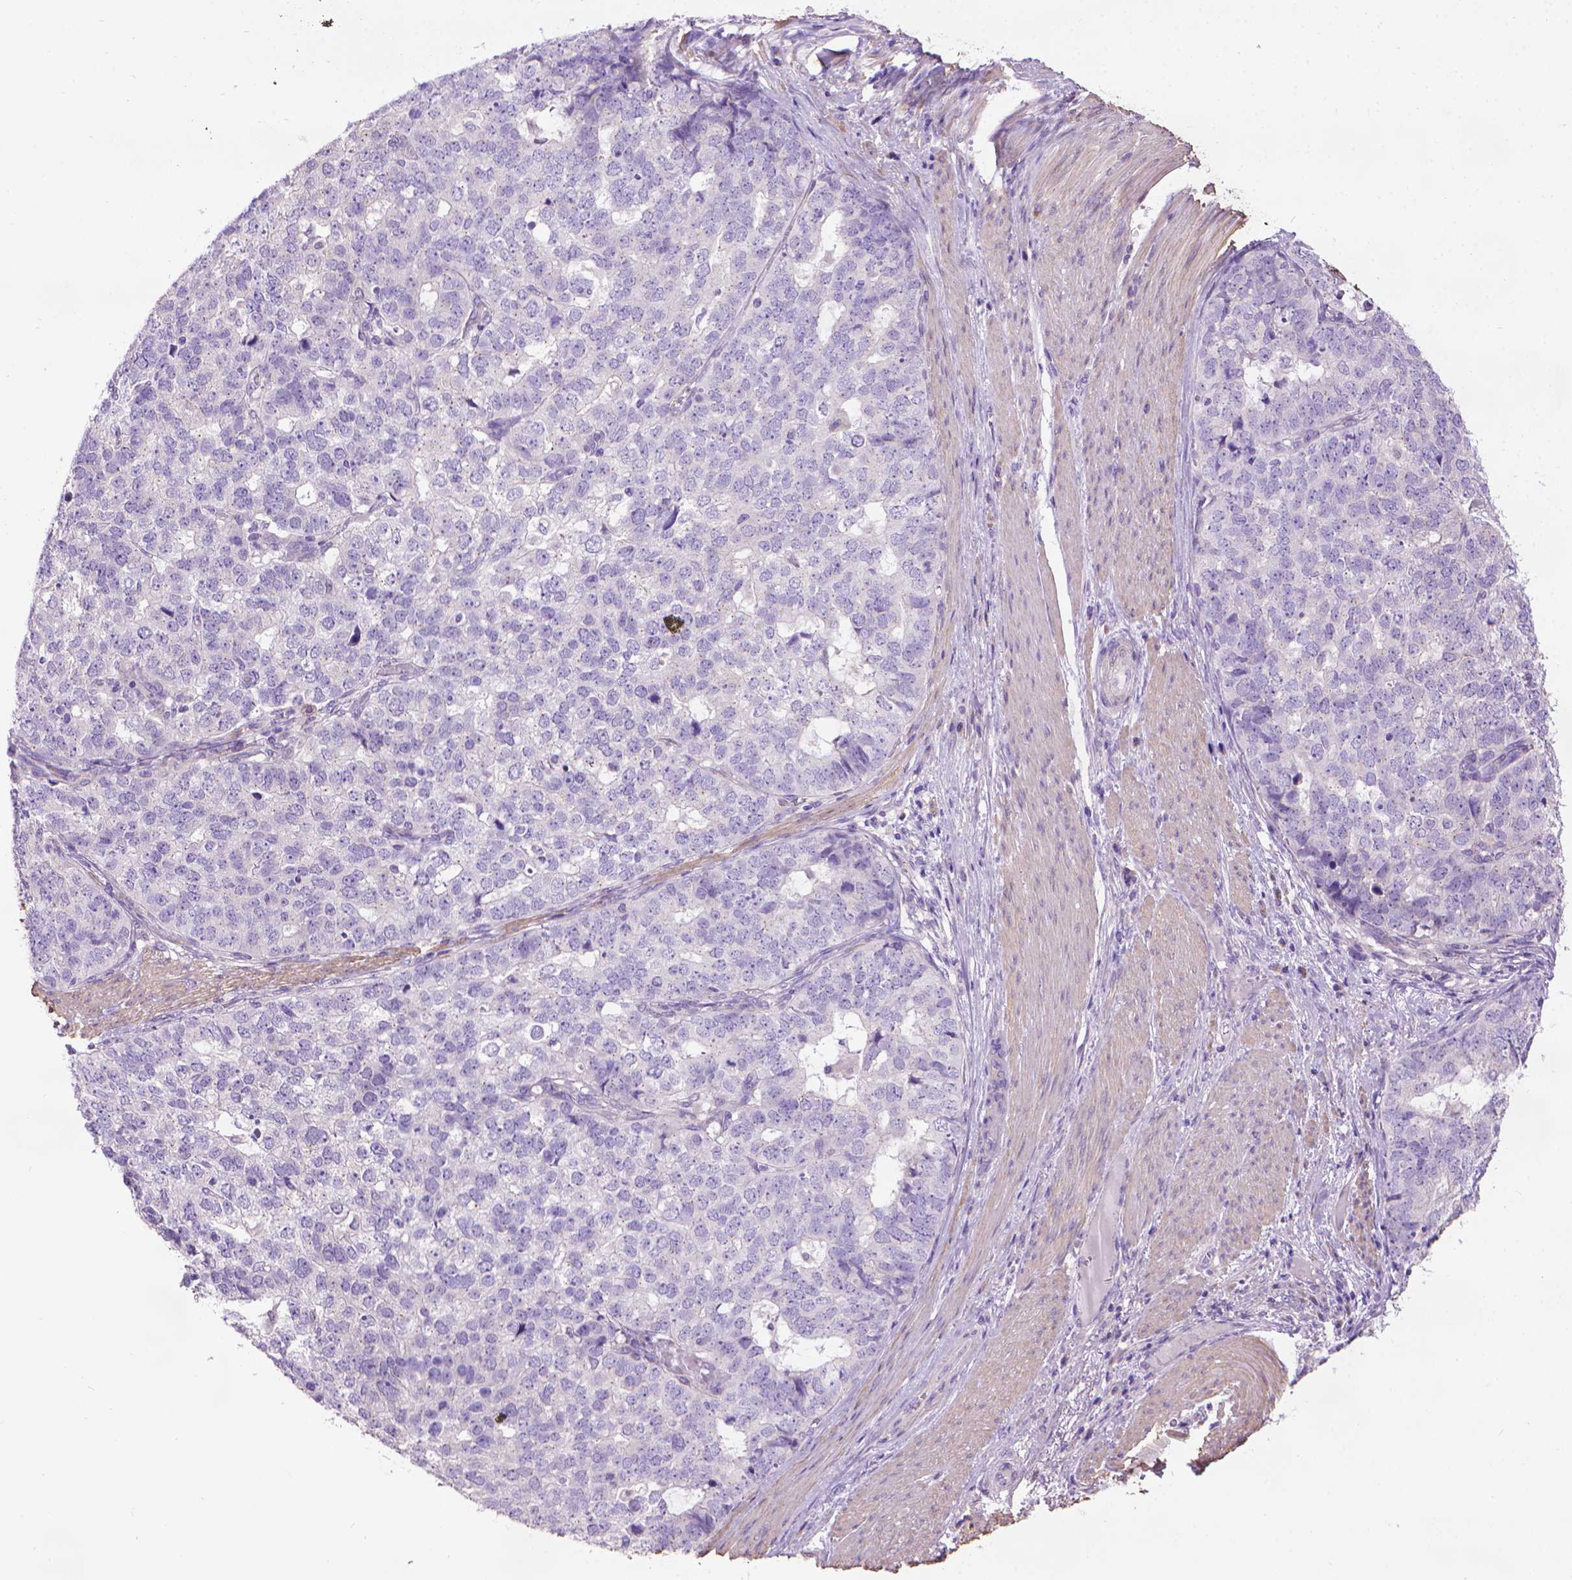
{"staining": {"intensity": "negative", "quantity": "none", "location": "none"}, "tissue": "stomach cancer", "cell_type": "Tumor cells", "image_type": "cancer", "snomed": [{"axis": "morphology", "description": "Adenocarcinoma, NOS"}, {"axis": "topography", "description": "Stomach"}], "caption": "IHC of stomach adenocarcinoma displays no expression in tumor cells.", "gene": "AQP10", "patient": {"sex": "male", "age": 69}}